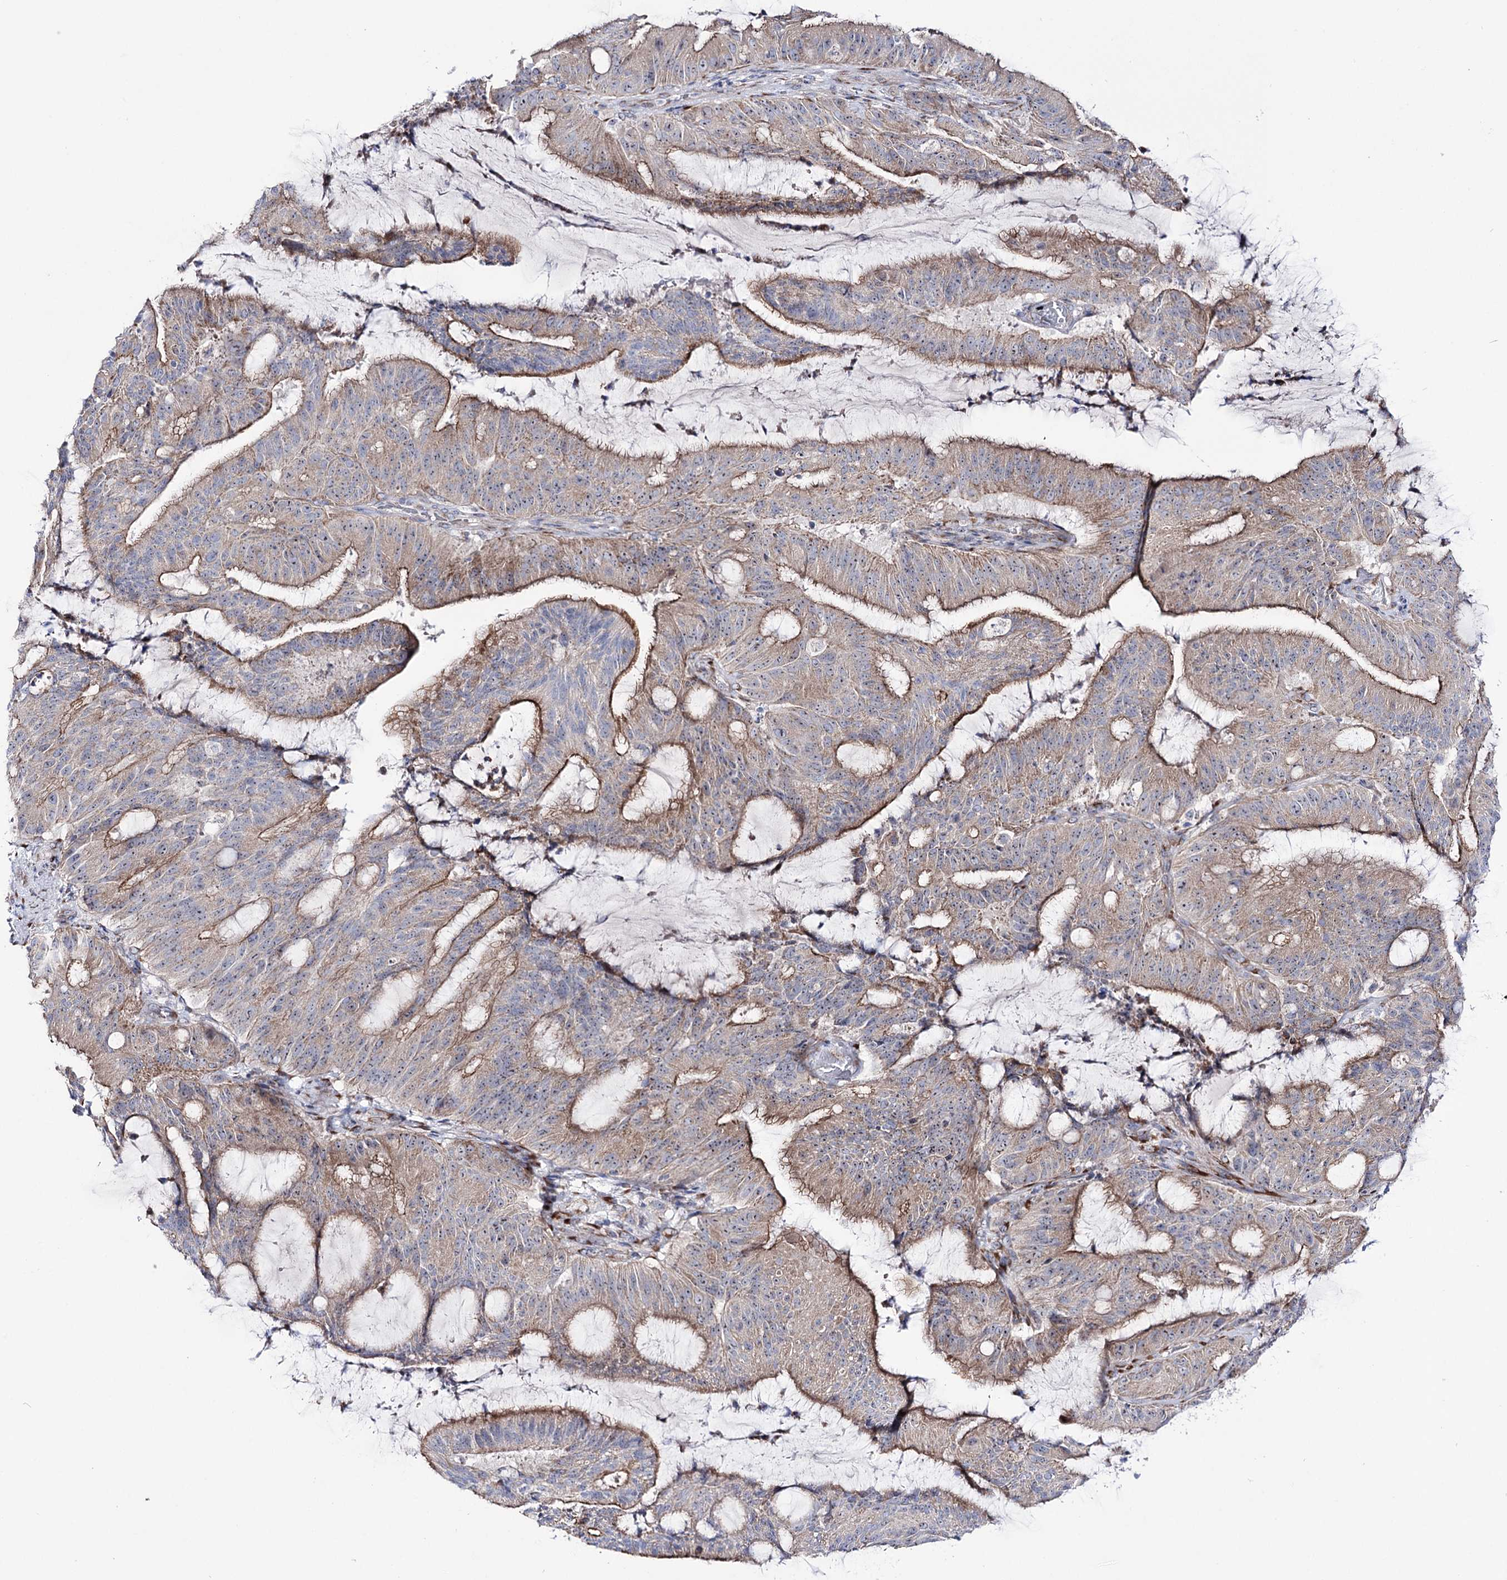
{"staining": {"intensity": "moderate", "quantity": "25%-75%", "location": "cytoplasmic/membranous"}, "tissue": "liver cancer", "cell_type": "Tumor cells", "image_type": "cancer", "snomed": [{"axis": "morphology", "description": "Normal tissue, NOS"}, {"axis": "morphology", "description": "Cholangiocarcinoma"}, {"axis": "topography", "description": "Liver"}, {"axis": "topography", "description": "Peripheral nerve tissue"}], "caption": "The micrograph exhibits immunohistochemical staining of cholangiocarcinoma (liver). There is moderate cytoplasmic/membranous positivity is seen in approximately 25%-75% of tumor cells. (Brightfield microscopy of DAB IHC at high magnification).", "gene": "METTL5", "patient": {"sex": "female", "age": 73}}